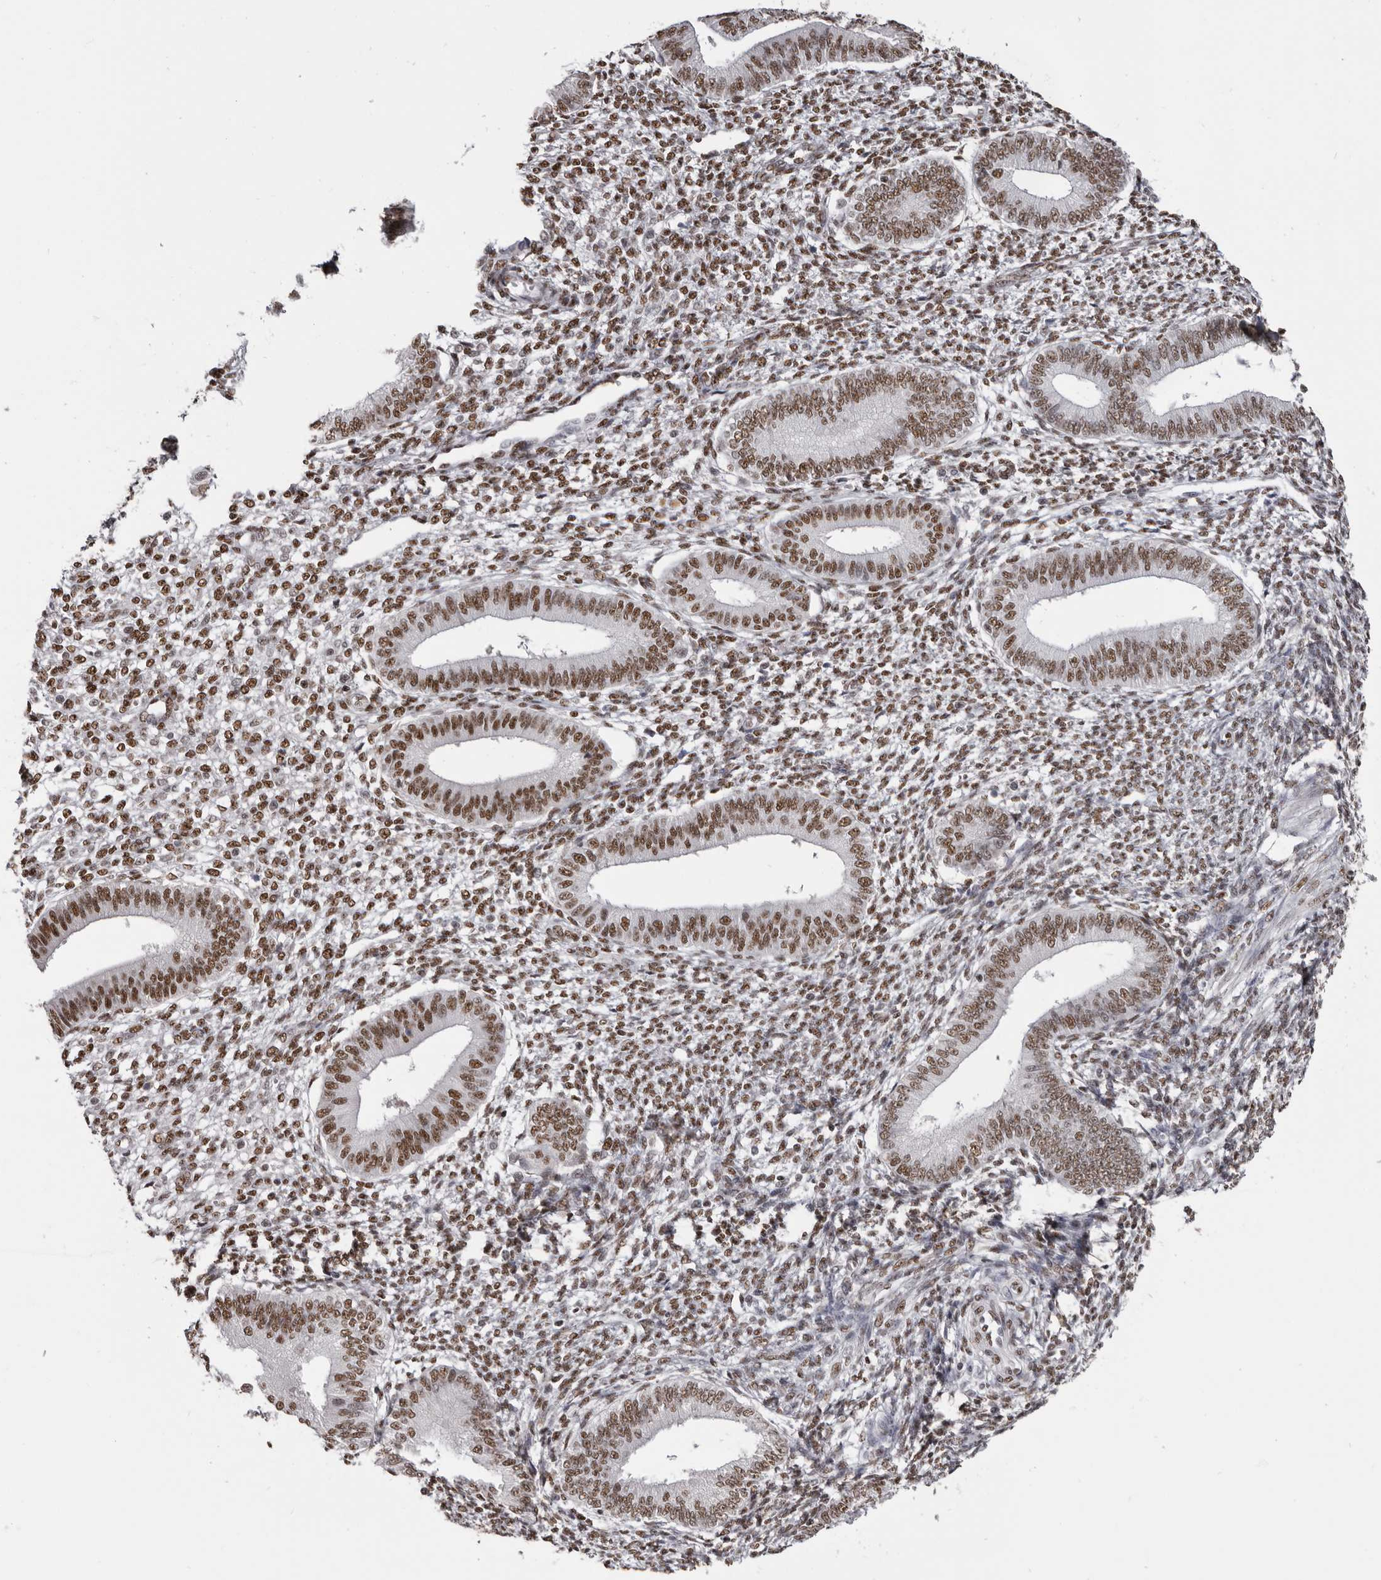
{"staining": {"intensity": "moderate", "quantity": "25%-75%", "location": "nuclear"}, "tissue": "endometrium", "cell_type": "Cells in endometrial stroma", "image_type": "normal", "snomed": [{"axis": "morphology", "description": "Normal tissue, NOS"}, {"axis": "topography", "description": "Endometrium"}], "caption": "IHC (DAB) staining of unremarkable endometrium shows moderate nuclear protein expression in approximately 25%-75% of cells in endometrial stroma. The protein is shown in brown color, while the nuclei are stained blue.", "gene": "SCAF4", "patient": {"sex": "female", "age": 46}}